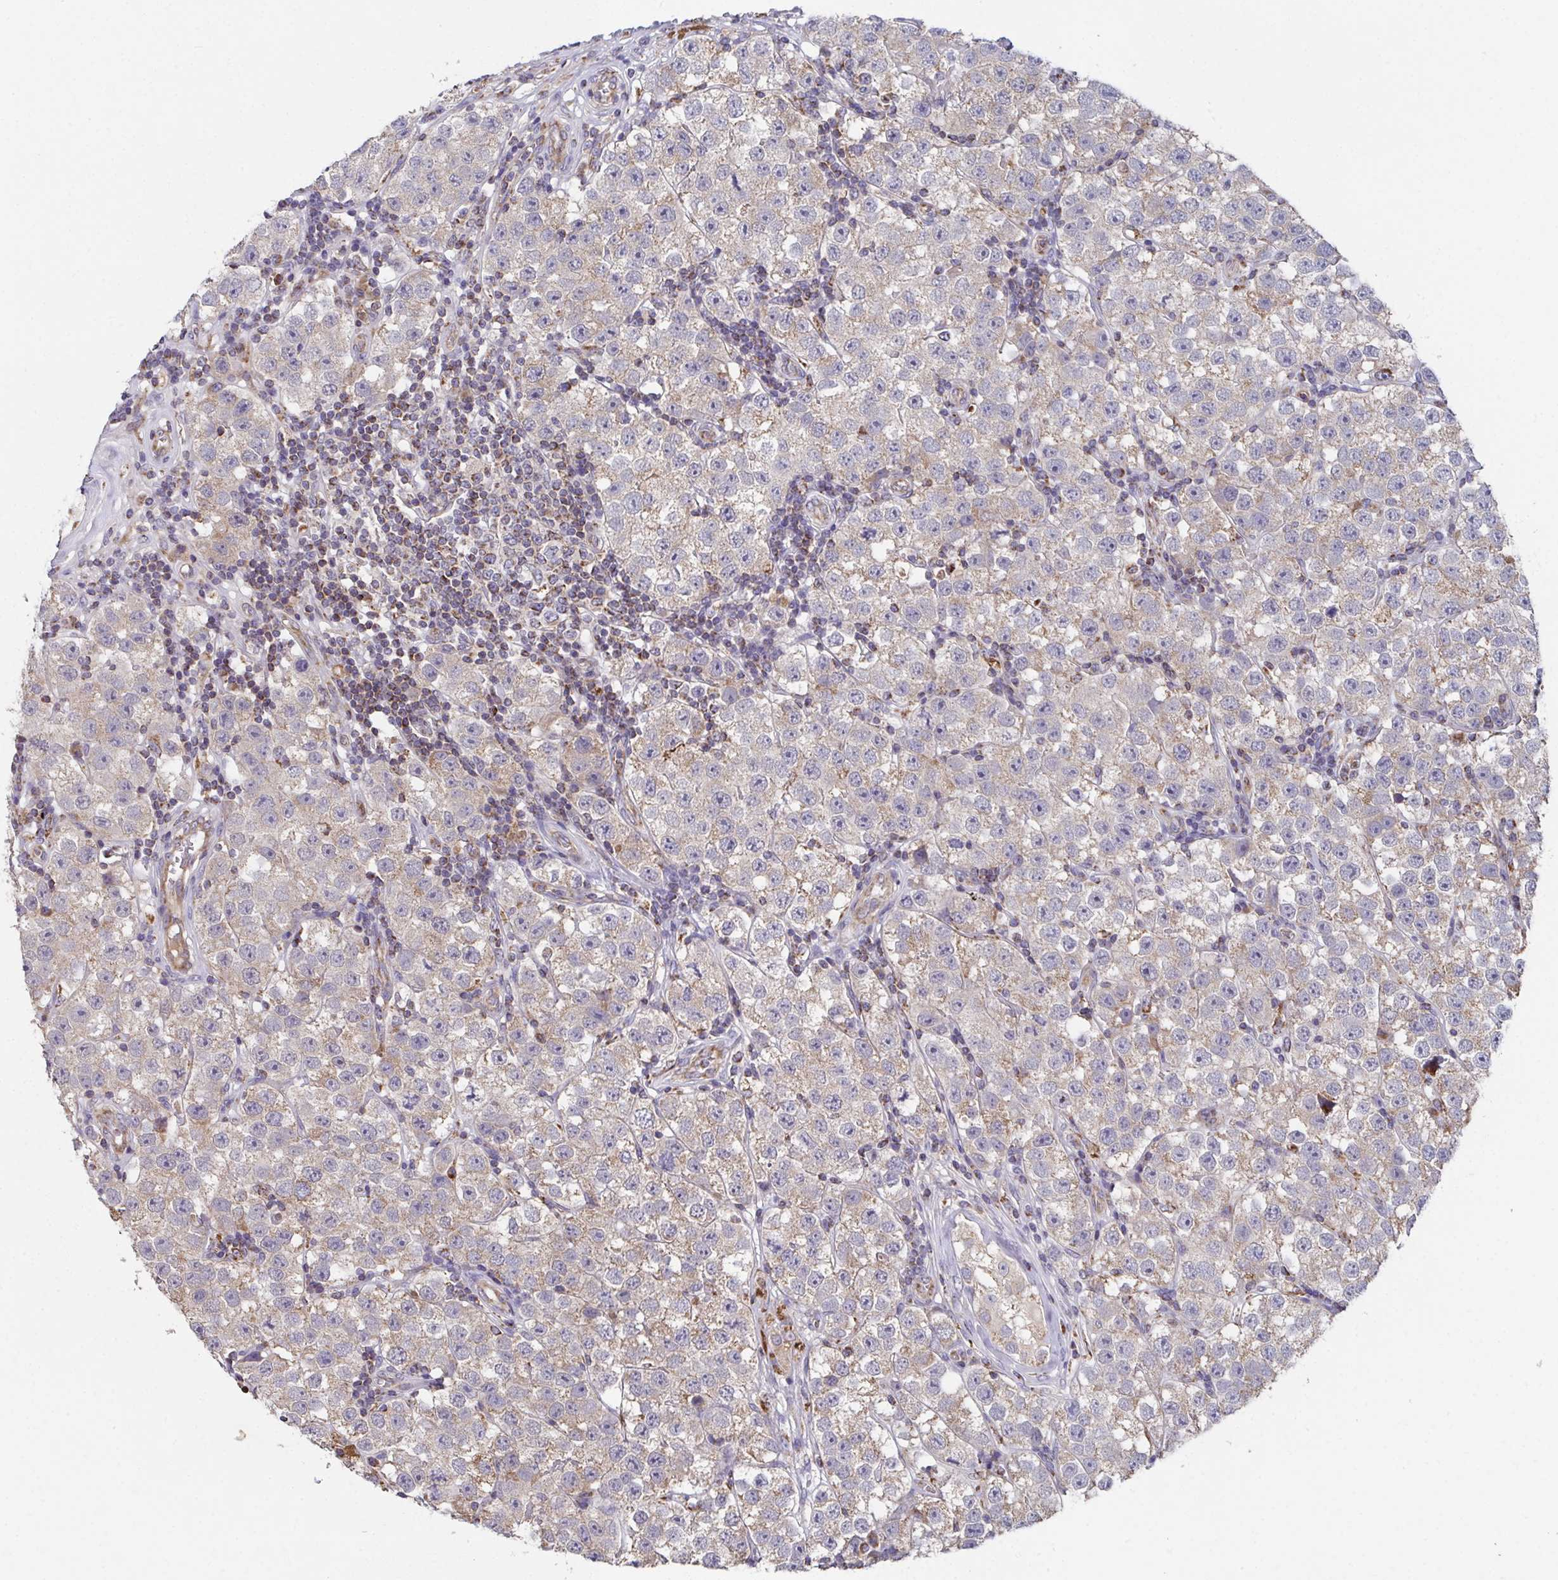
{"staining": {"intensity": "weak", "quantity": "25%-75%", "location": "cytoplasmic/membranous"}, "tissue": "testis cancer", "cell_type": "Tumor cells", "image_type": "cancer", "snomed": [{"axis": "morphology", "description": "Seminoma, NOS"}, {"axis": "topography", "description": "Testis"}], "caption": "Immunohistochemical staining of human testis cancer (seminoma) displays low levels of weak cytoplasmic/membranous positivity in about 25%-75% of tumor cells. The staining was performed using DAB (3,3'-diaminobenzidine), with brown indicating positive protein expression. Nuclei are stained blue with hematoxylin.", "gene": "MT-ND3", "patient": {"sex": "male", "age": 34}}